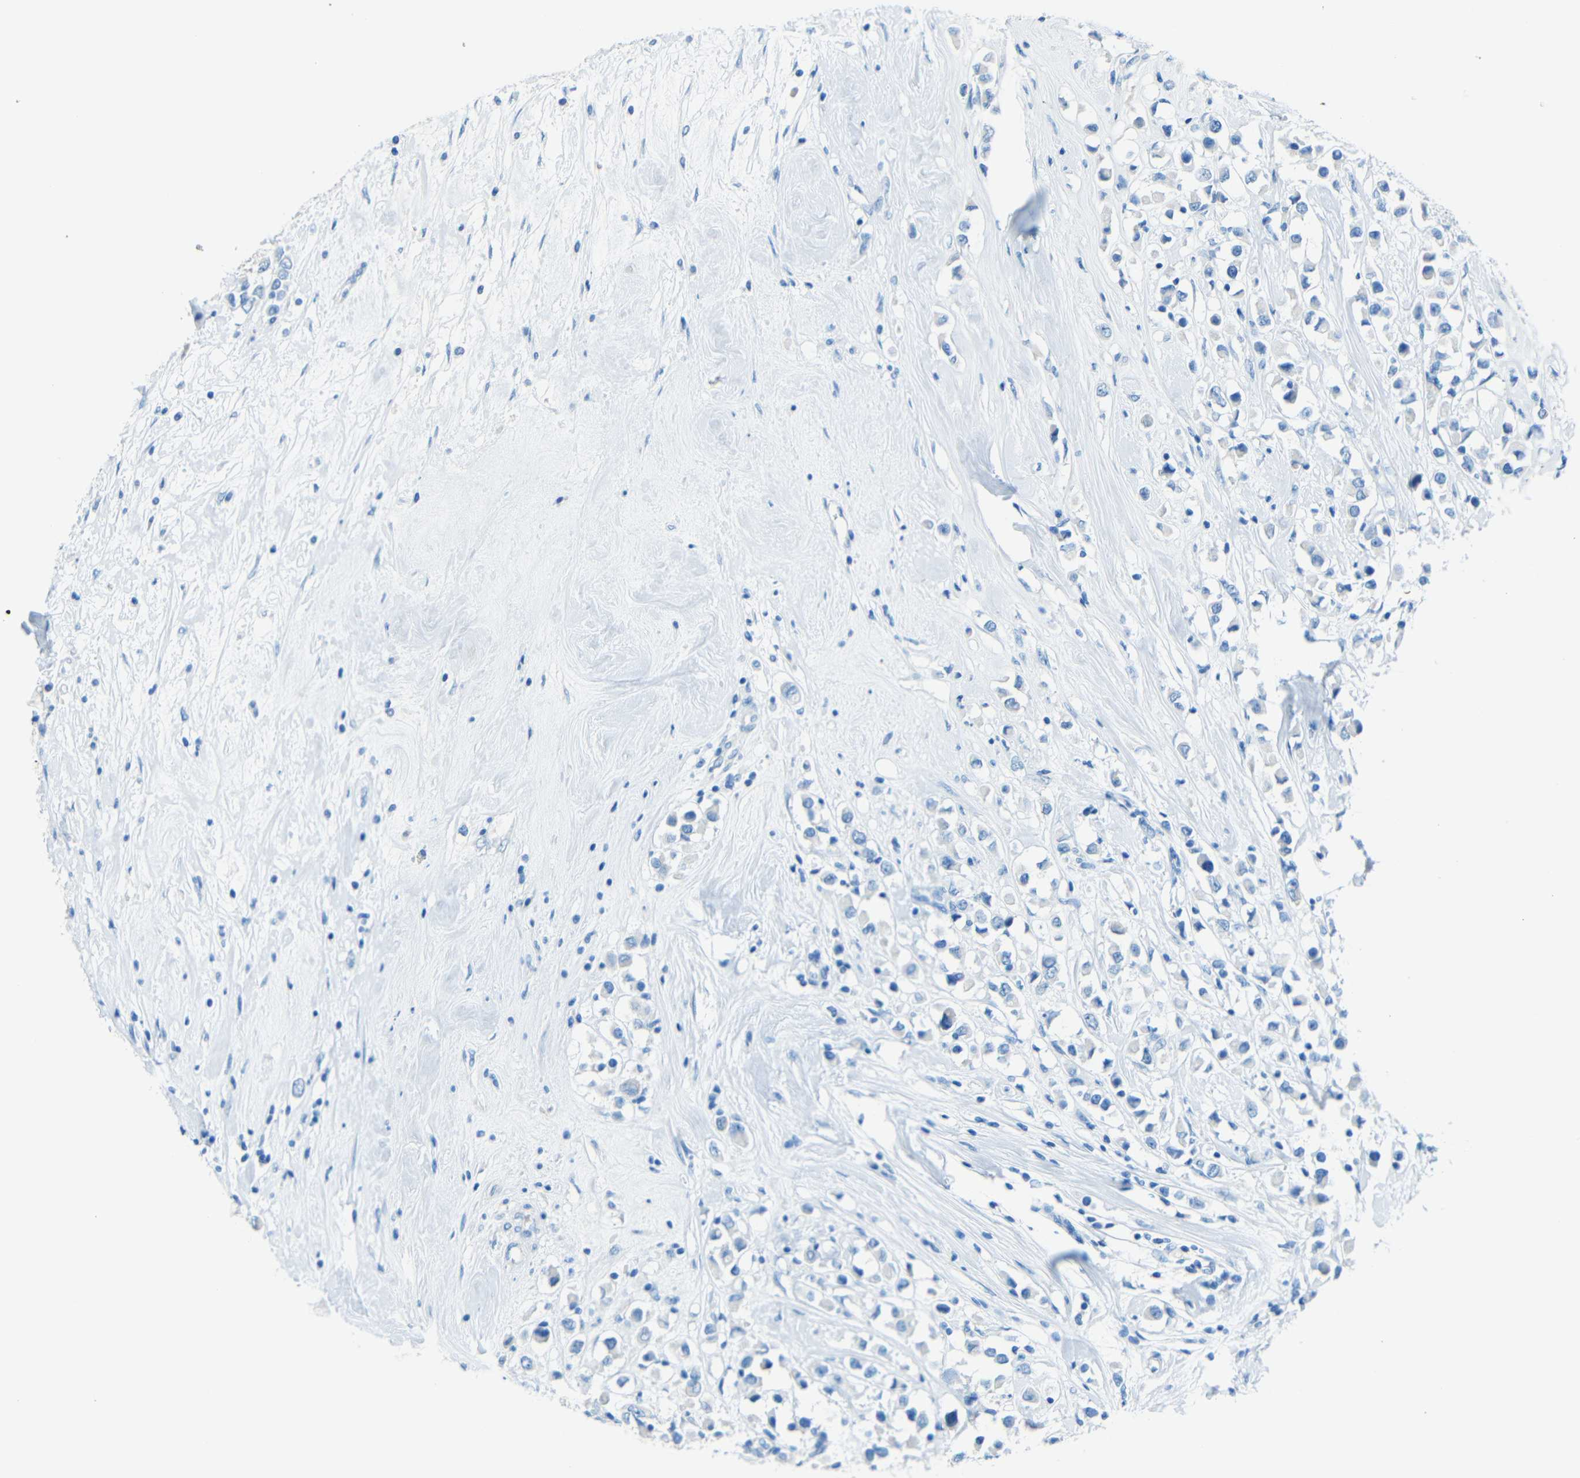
{"staining": {"intensity": "negative", "quantity": "none", "location": "none"}, "tissue": "breast cancer", "cell_type": "Tumor cells", "image_type": "cancer", "snomed": [{"axis": "morphology", "description": "Duct carcinoma"}, {"axis": "topography", "description": "Breast"}], "caption": "Immunohistochemistry of breast cancer shows no staining in tumor cells.", "gene": "TUBB4B", "patient": {"sex": "female", "age": 61}}